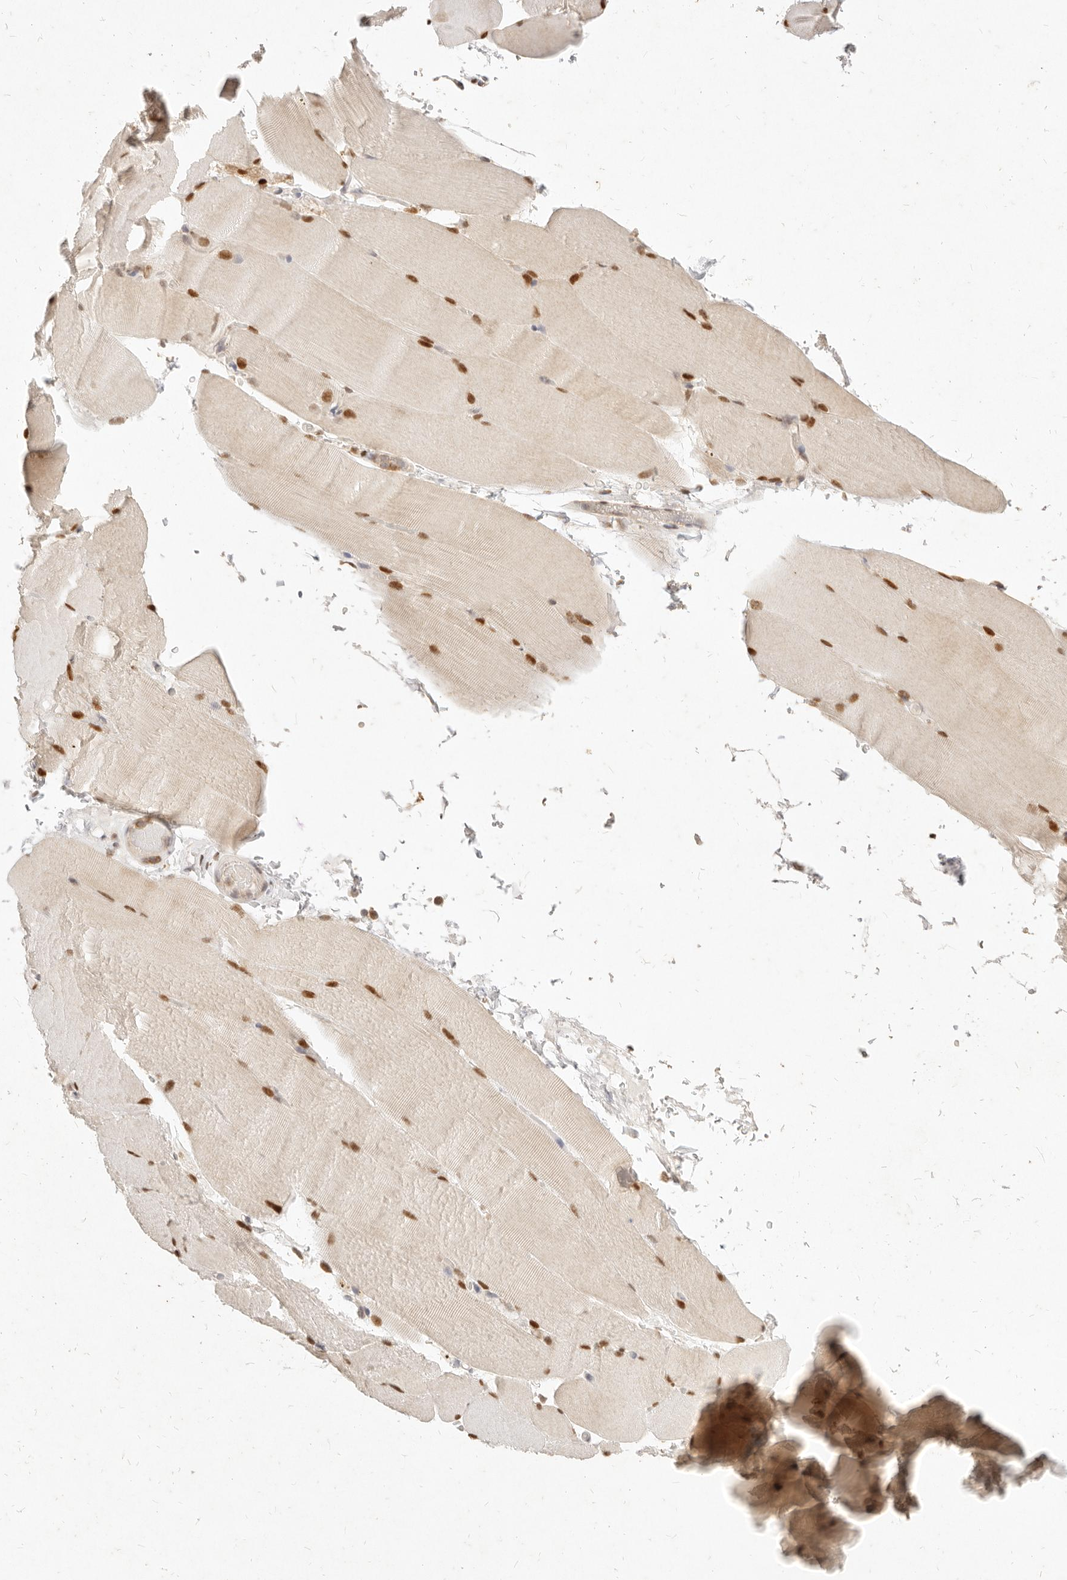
{"staining": {"intensity": "moderate", "quantity": ">75%", "location": "nuclear"}, "tissue": "skeletal muscle", "cell_type": "Myocytes", "image_type": "normal", "snomed": [{"axis": "morphology", "description": "Normal tissue, NOS"}, {"axis": "topography", "description": "Skeletal muscle"}, {"axis": "topography", "description": "Parathyroid gland"}], "caption": "An IHC histopathology image of normal tissue is shown. Protein staining in brown labels moderate nuclear positivity in skeletal muscle within myocytes.", "gene": "ASCL3", "patient": {"sex": "female", "age": 37}}